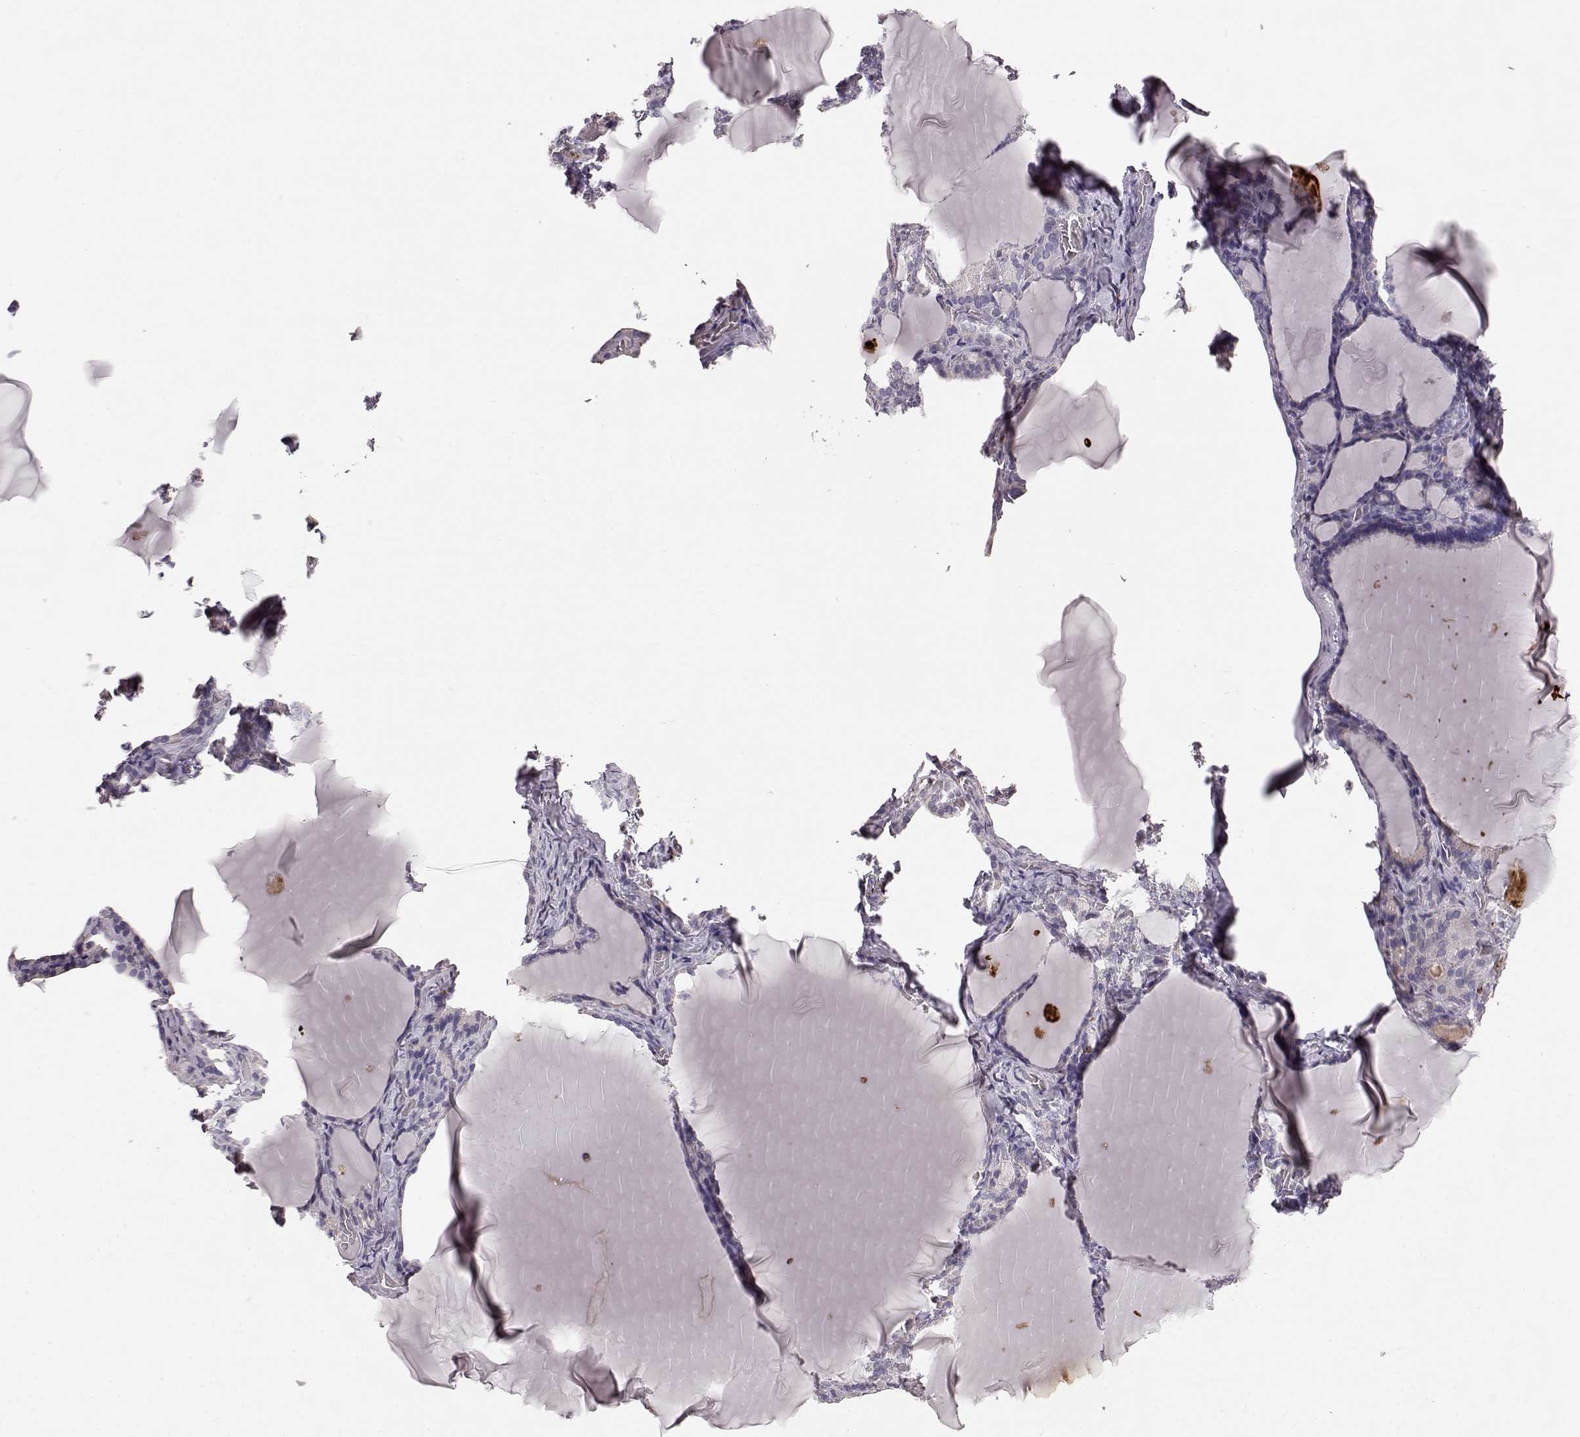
{"staining": {"intensity": "negative", "quantity": "none", "location": "none"}, "tissue": "thyroid gland", "cell_type": "Glandular cells", "image_type": "normal", "snomed": [{"axis": "morphology", "description": "Normal tissue, NOS"}, {"axis": "morphology", "description": "Hyperplasia, NOS"}, {"axis": "topography", "description": "Thyroid gland"}], "caption": "This is an immunohistochemistry (IHC) histopathology image of unremarkable human thyroid gland. There is no positivity in glandular cells.", "gene": "CCNF", "patient": {"sex": "female", "age": 27}}